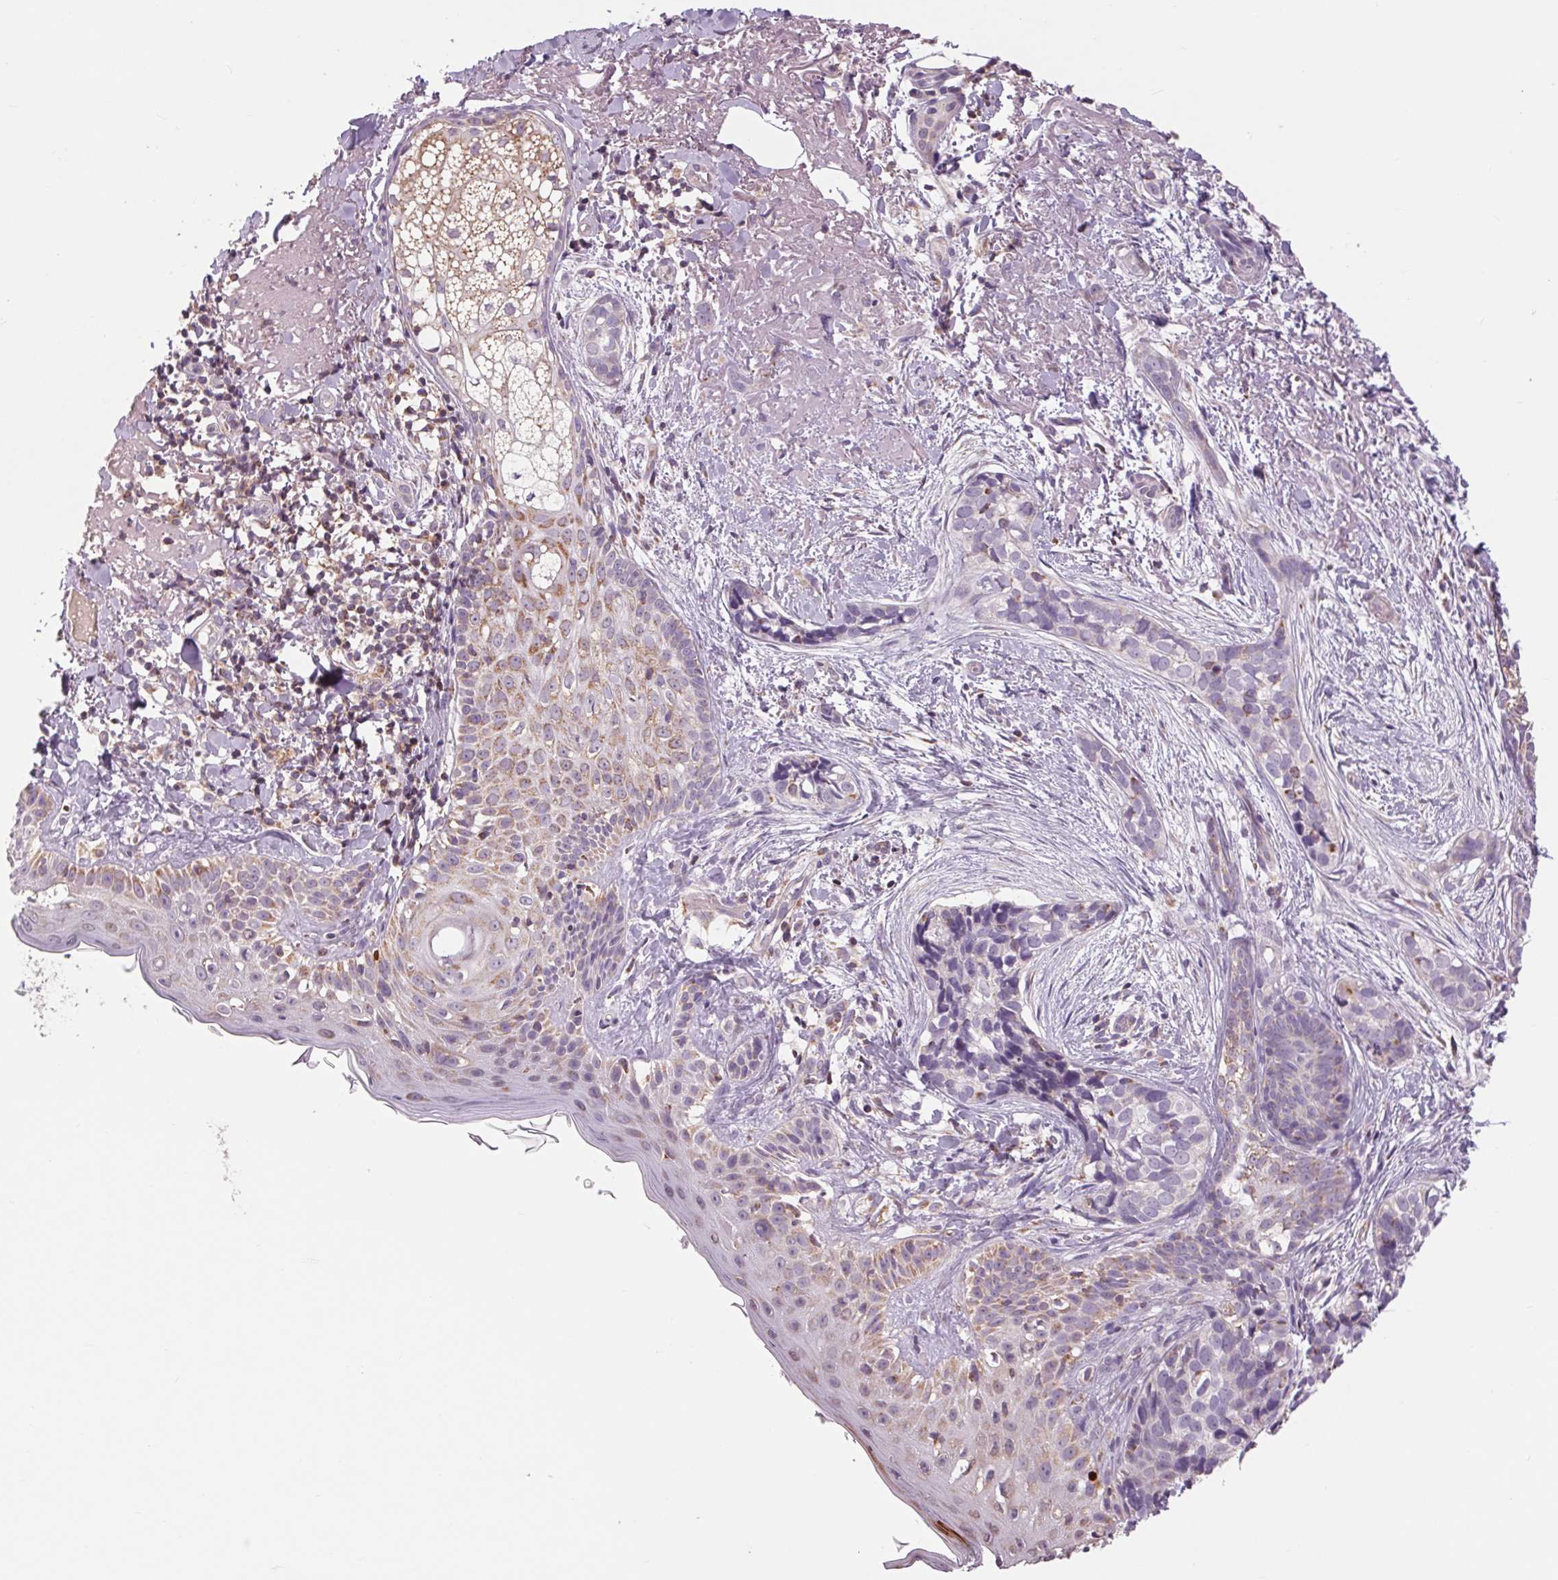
{"staining": {"intensity": "negative", "quantity": "none", "location": "none"}, "tissue": "skin cancer", "cell_type": "Tumor cells", "image_type": "cancer", "snomed": [{"axis": "morphology", "description": "Basal cell carcinoma"}, {"axis": "topography", "description": "Skin"}], "caption": "An IHC micrograph of skin cancer is shown. There is no staining in tumor cells of skin cancer. Brightfield microscopy of IHC stained with DAB (brown) and hematoxylin (blue), captured at high magnification.", "gene": "COX6A1", "patient": {"sex": "male", "age": 87}}